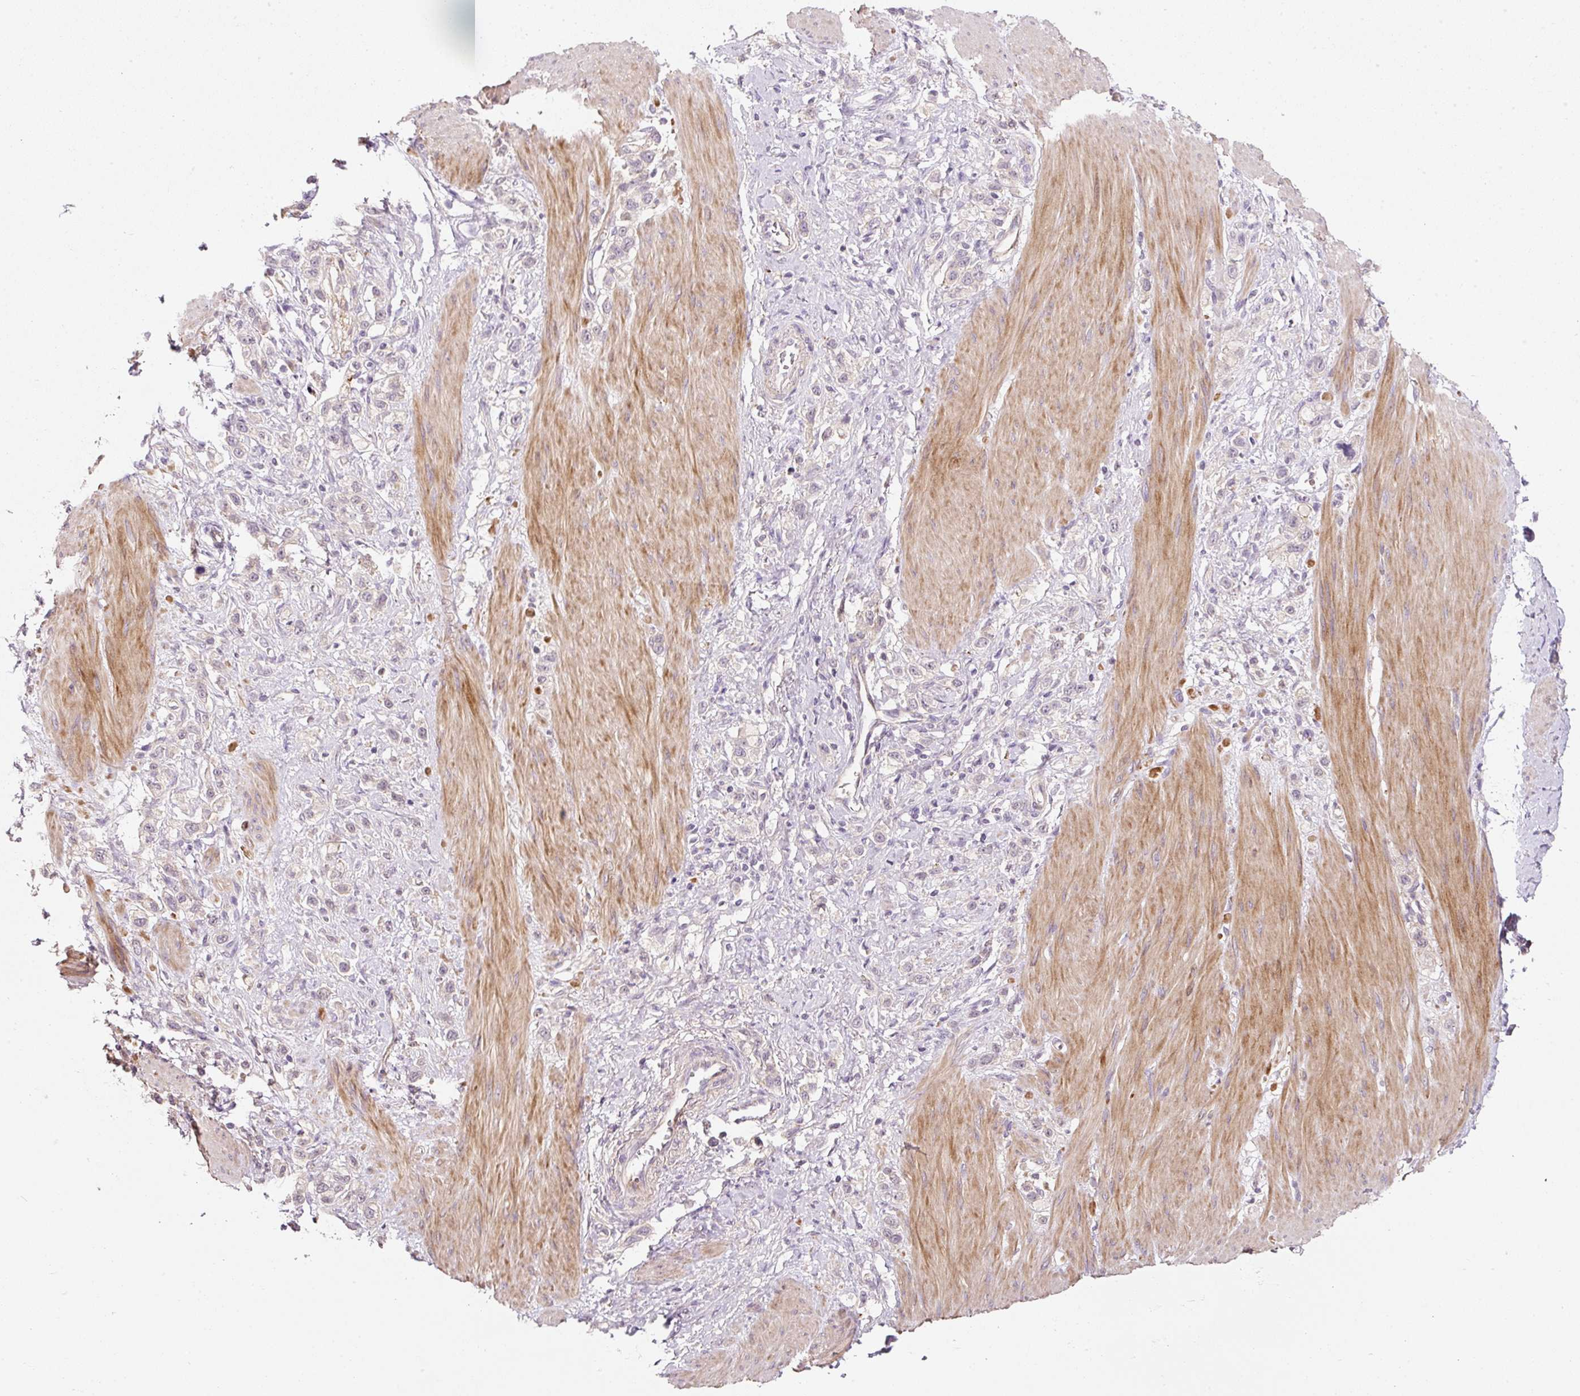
{"staining": {"intensity": "negative", "quantity": "none", "location": "none"}, "tissue": "stomach cancer", "cell_type": "Tumor cells", "image_type": "cancer", "snomed": [{"axis": "morphology", "description": "Adenocarcinoma, NOS"}, {"axis": "topography", "description": "Stomach"}], "caption": "Tumor cells show no significant positivity in stomach cancer.", "gene": "TIRAP", "patient": {"sex": "female", "age": 65}}